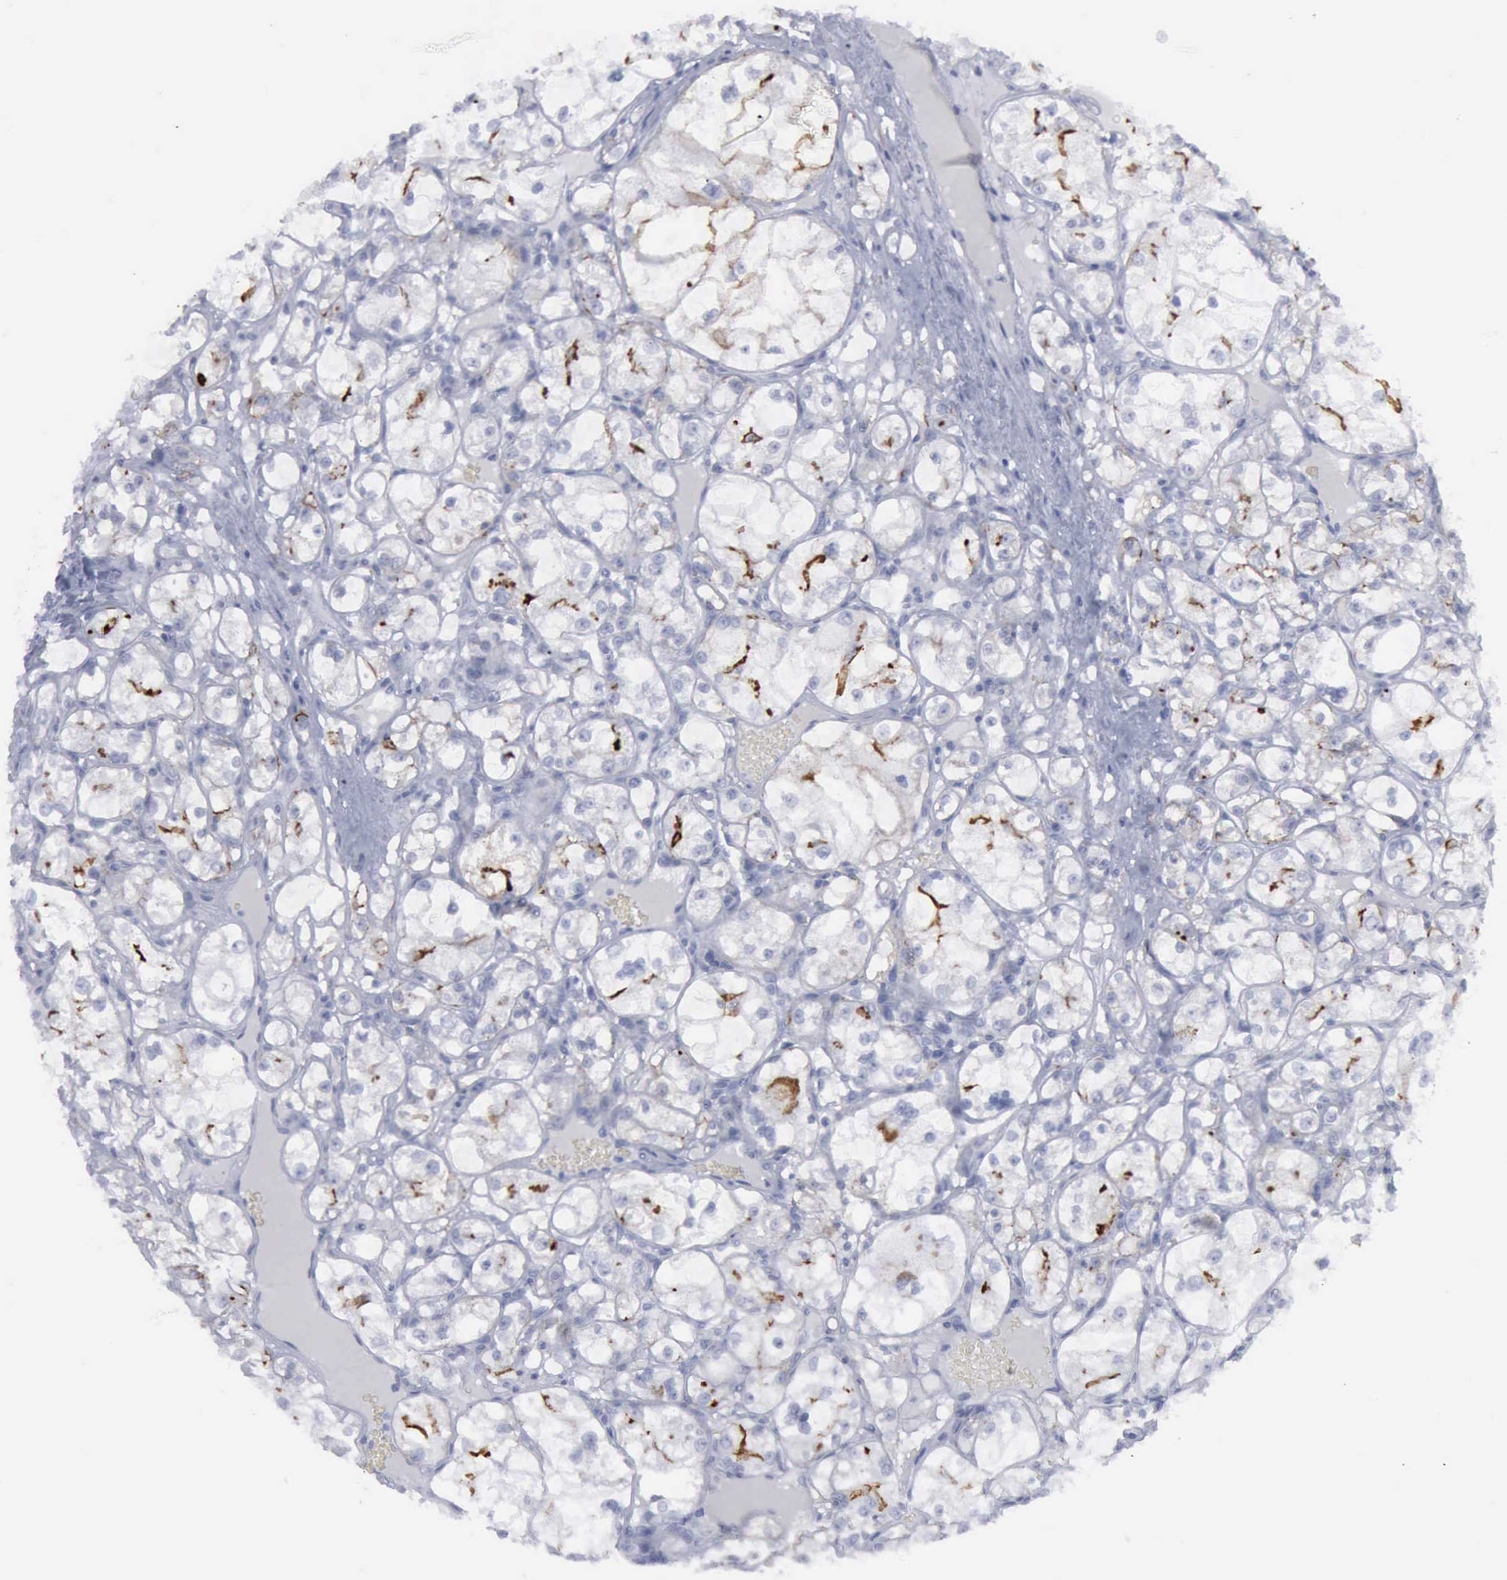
{"staining": {"intensity": "moderate", "quantity": "<25%", "location": "cytoplasmic/membranous"}, "tissue": "renal cancer", "cell_type": "Tumor cells", "image_type": "cancer", "snomed": [{"axis": "morphology", "description": "Adenocarcinoma, NOS"}, {"axis": "topography", "description": "Kidney"}], "caption": "Tumor cells display low levels of moderate cytoplasmic/membranous staining in about <25% of cells in renal cancer (adenocarcinoma). Nuclei are stained in blue.", "gene": "VCAM1", "patient": {"sex": "male", "age": 61}}